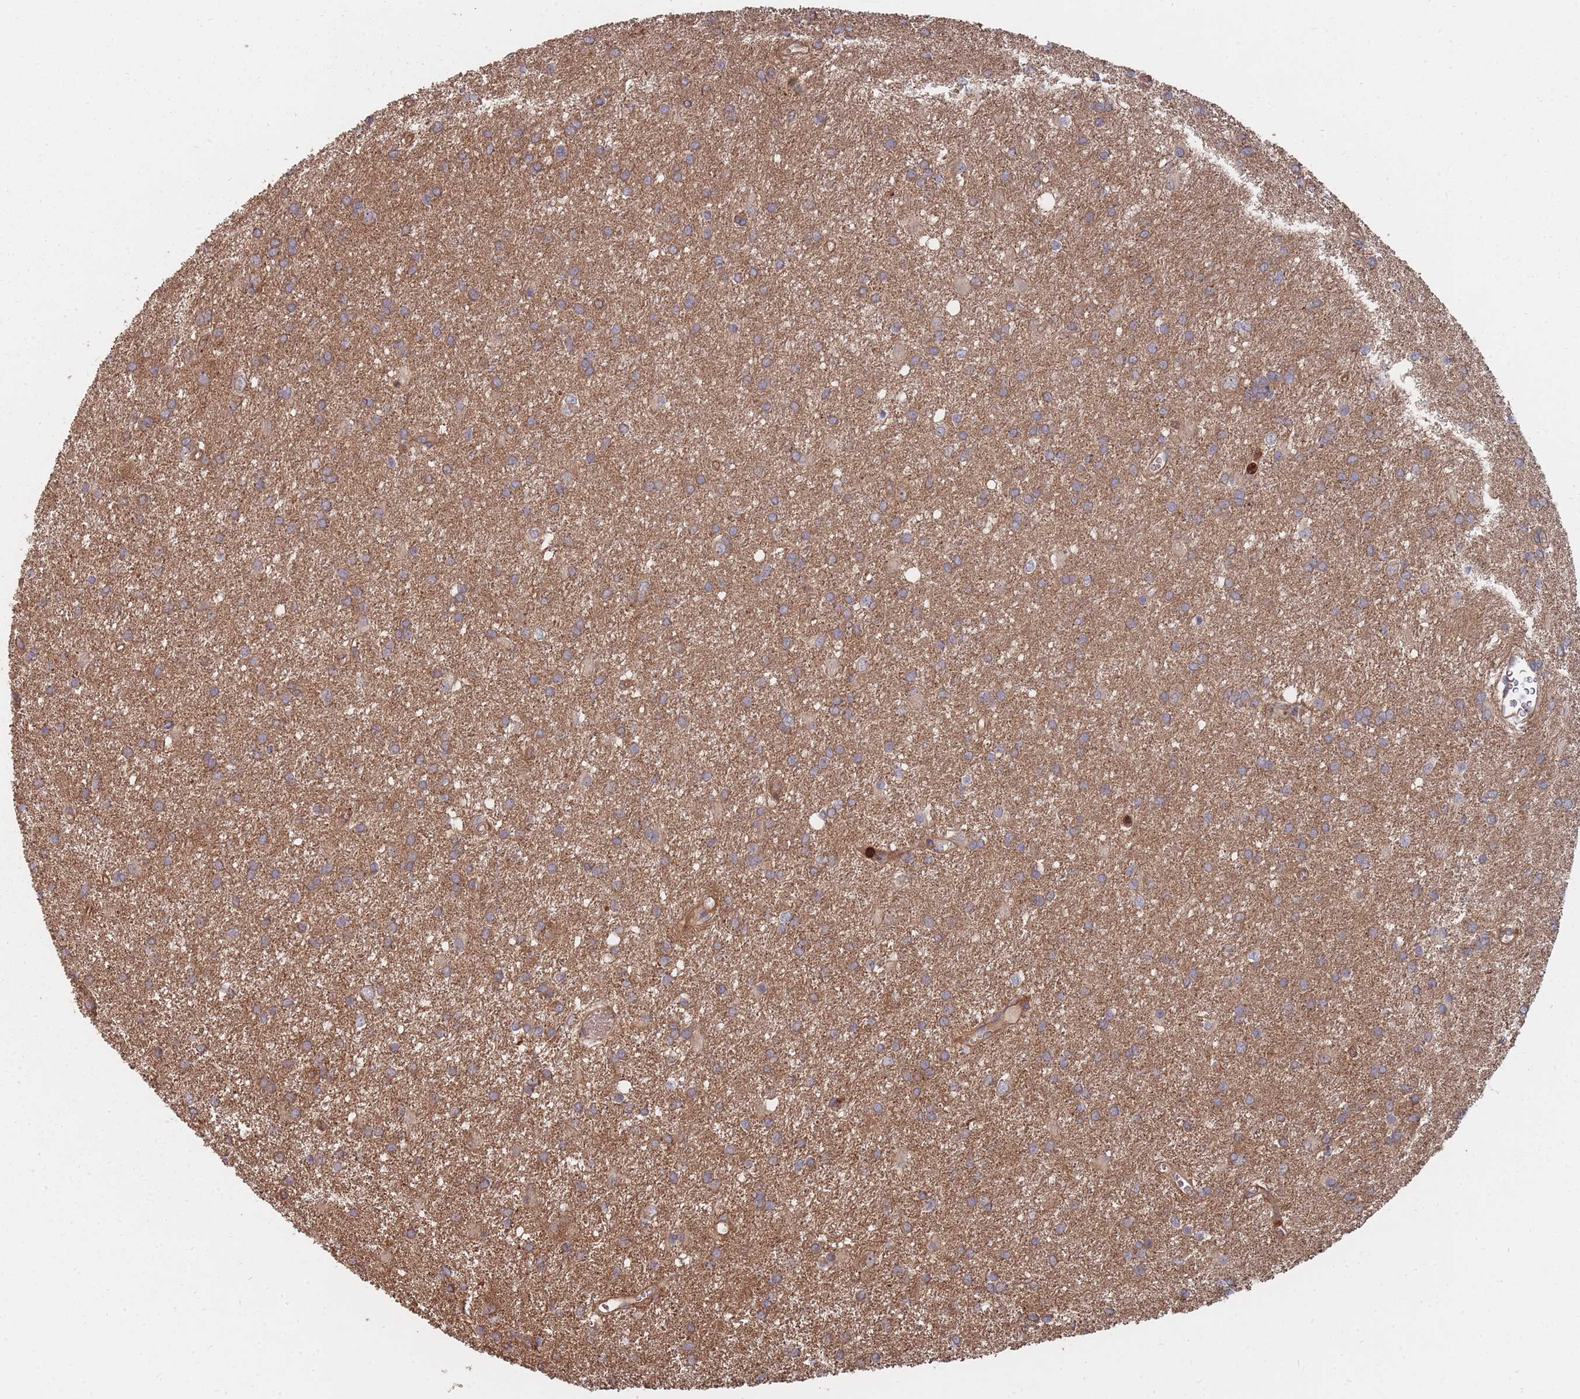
{"staining": {"intensity": "moderate", "quantity": ">75%", "location": "cytoplasmic/membranous"}, "tissue": "glioma", "cell_type": "Tumor cells", "image_type": "cancer", "snomed": [{"axis": "morphology", "description": "Glioma, malignant, High grade"}, {"axis": "topography", "description": "Brain"}], "caption": "This is a photomicrograph of IHC staining of malignant glioma (high-grade), which shows moderate positivity in the cytoplasmic/membranous of tumor cells.", "gene": "THSD7B", "patient": {"sex": "female", "age": 50}}